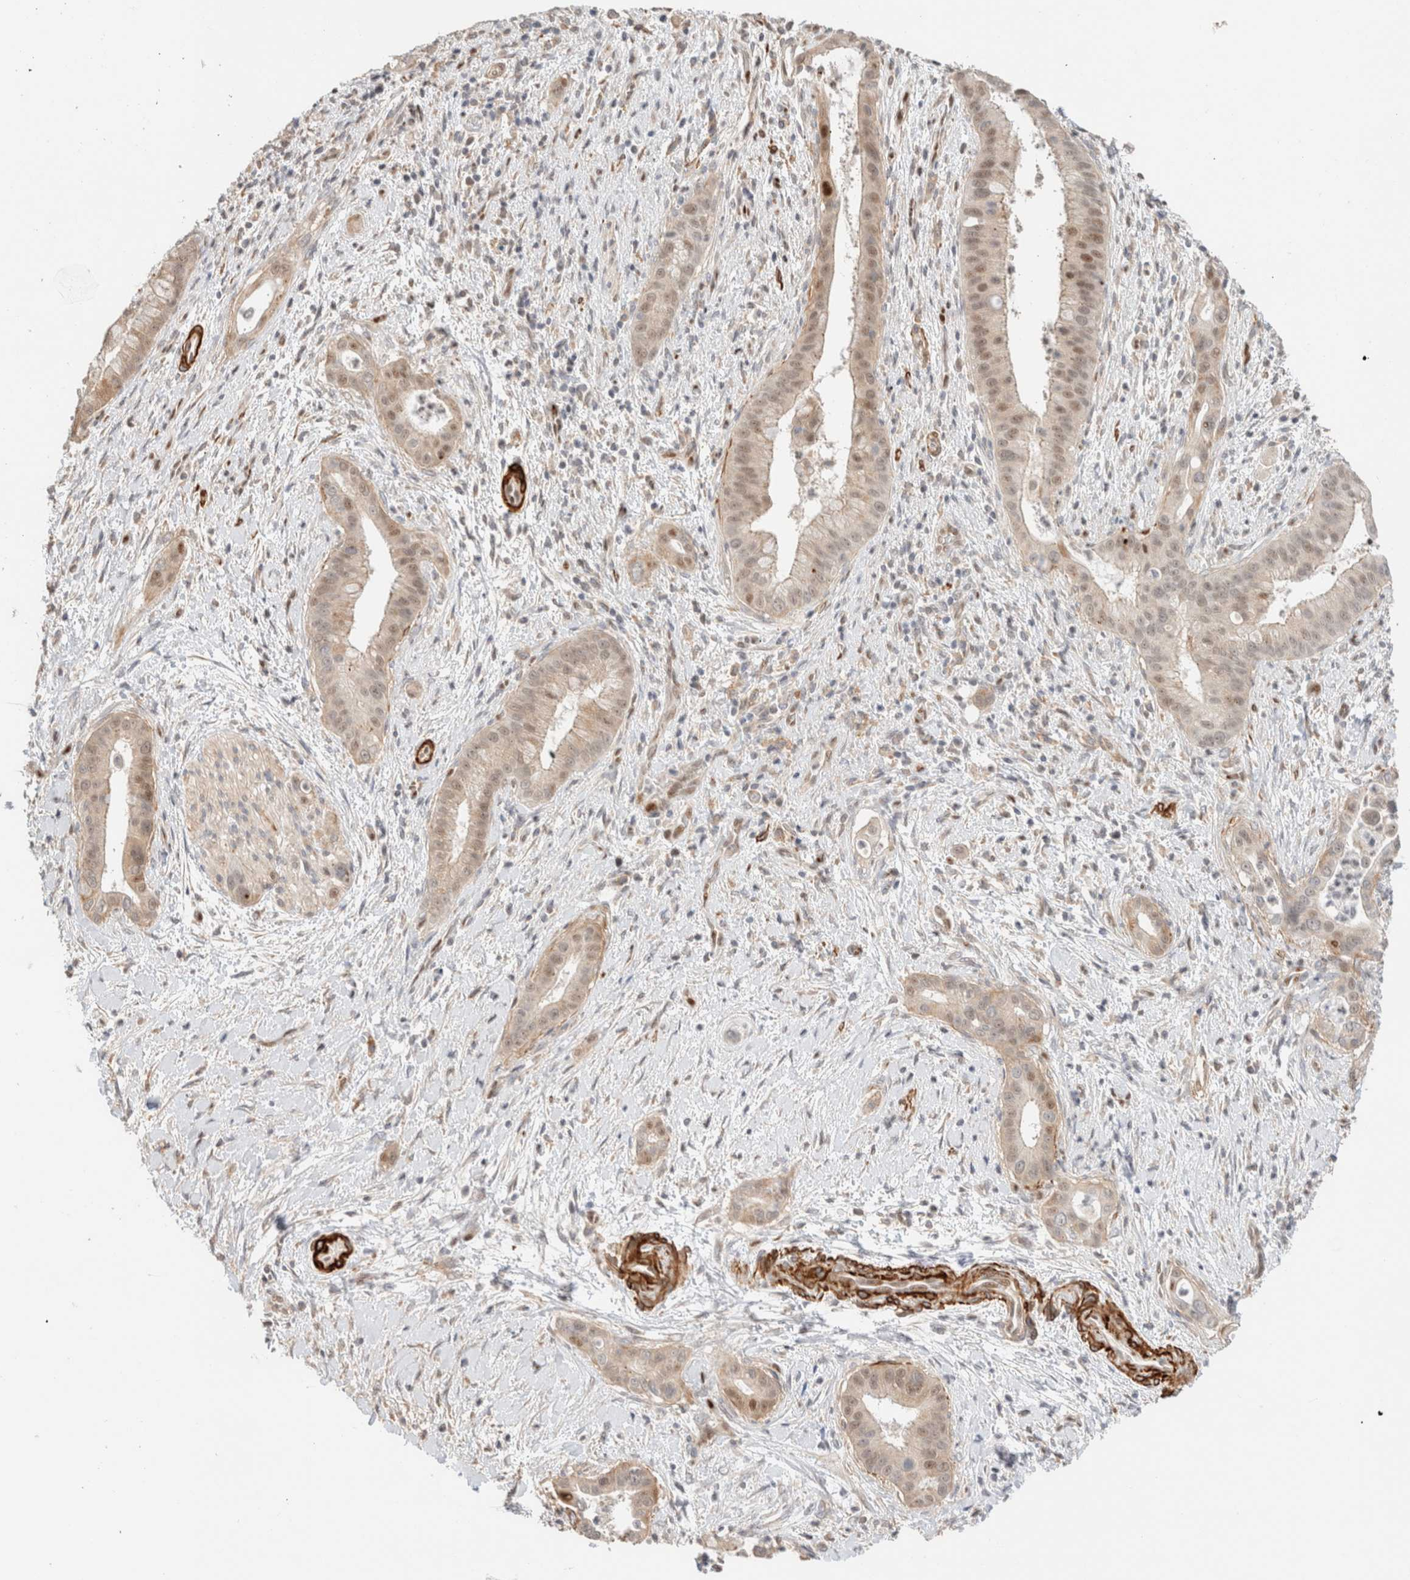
{"staining": {"intensity": "moderate", "quantity": "<25%", "location": "nuclear"}, "tissue": "liver cancer", "cell_type": "Tumor cells", "image_type": "cancer", "snomed": [{"axis": "morphology", "description": "Cholangiocarcinoma"}, {"axis": "topography", "description": "Liver"}], "caption": "Liver cholangiocarcinoma stained with DAB IHC exhibits low levels of moderate nuclear staining in about <25% of tumor cells.", "gene": "ID3", "patient": {"sex": "female", "age": 54}}